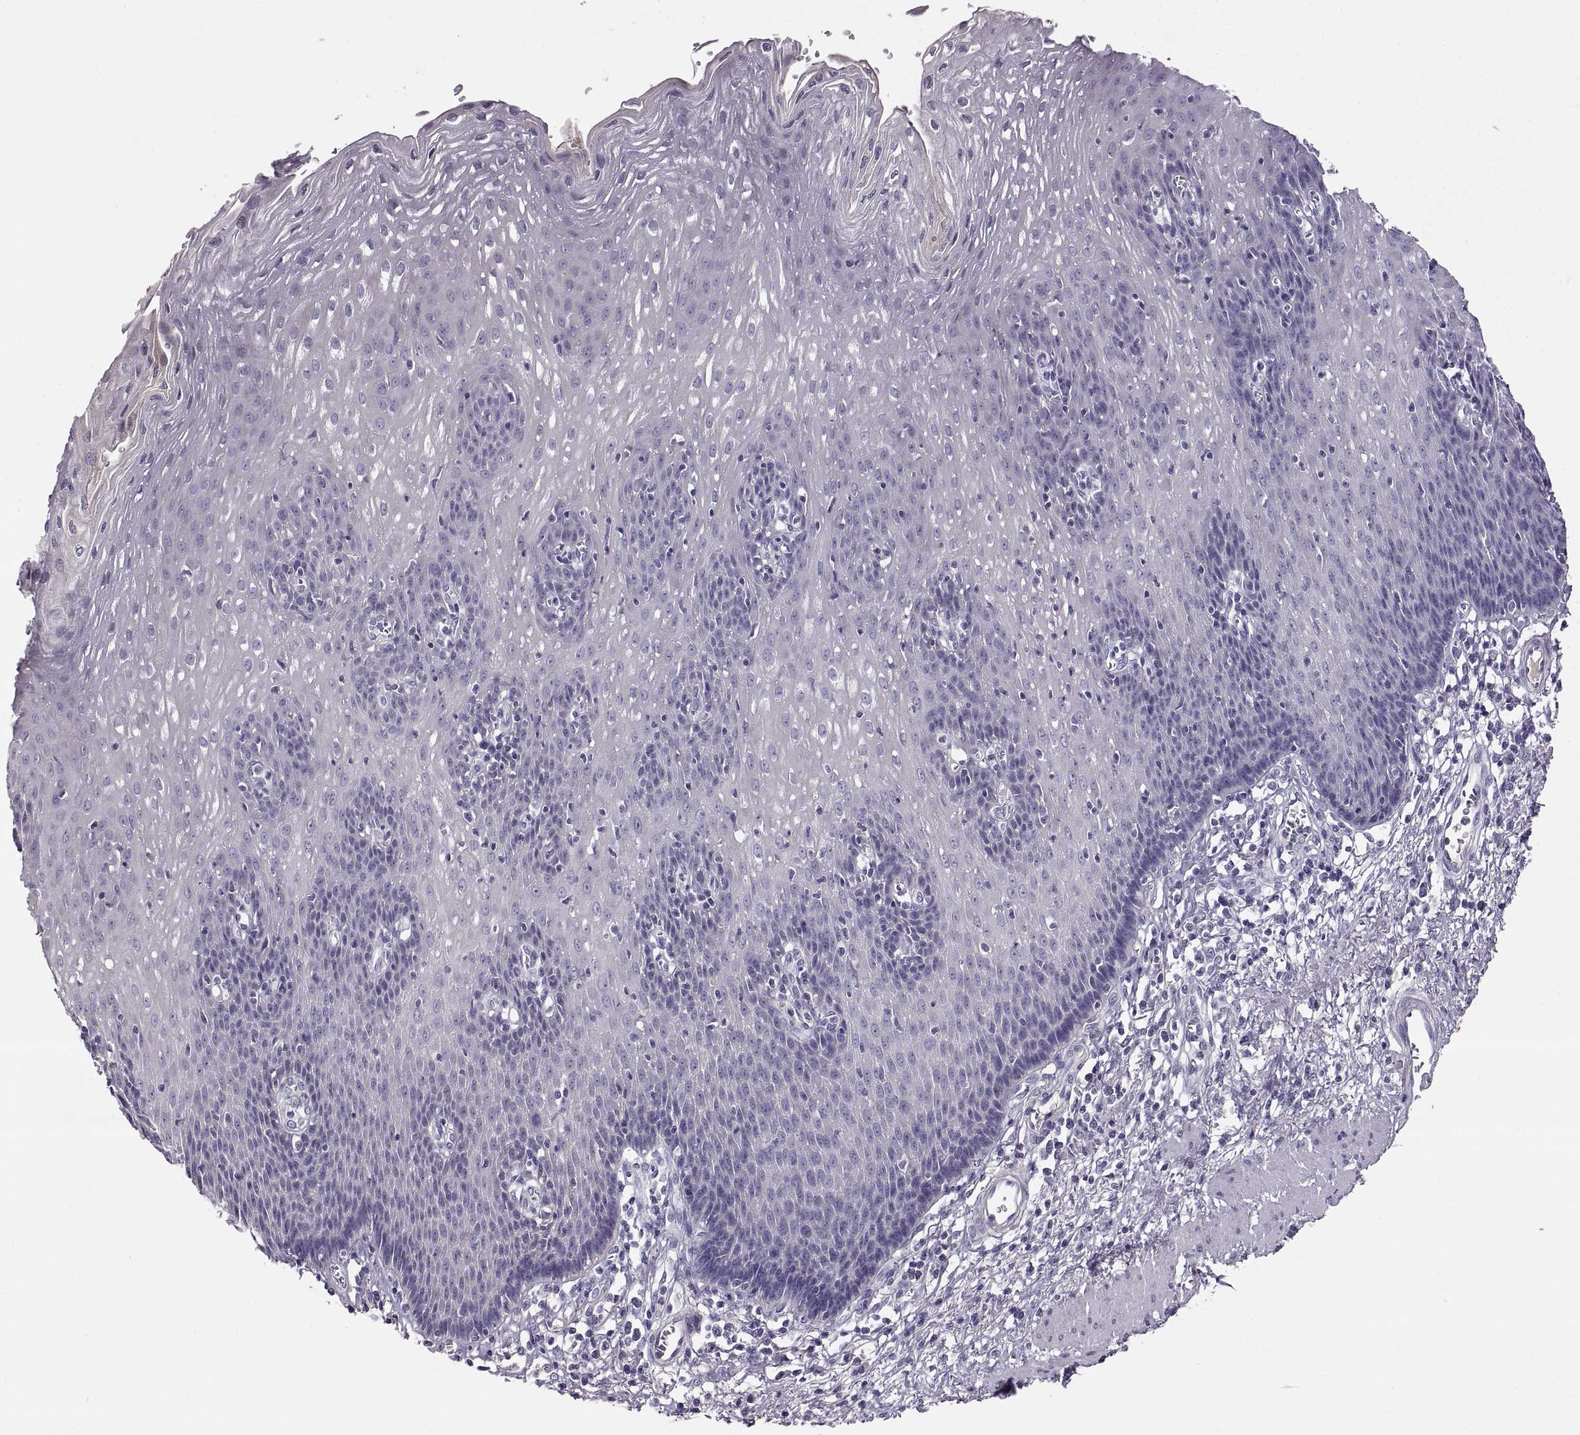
{"staining": {"intensity": "negative", "quantity": "none", "location": "none"}, "tissue": "esophagus", "cell_type": "Squamous epithelial cells", "image_type": "normal", "snomed": [{"axis": "morphology", "description": "Normal tissue, NOS"}, {"axis": "topography", "description": "Esophagus"}], "caption": "Protein analysis of normal esophagus displays no significant staining in squamous epithelial cells.", "gene": "ADAM32", "patient": {"sex": "male", "age": 57}}